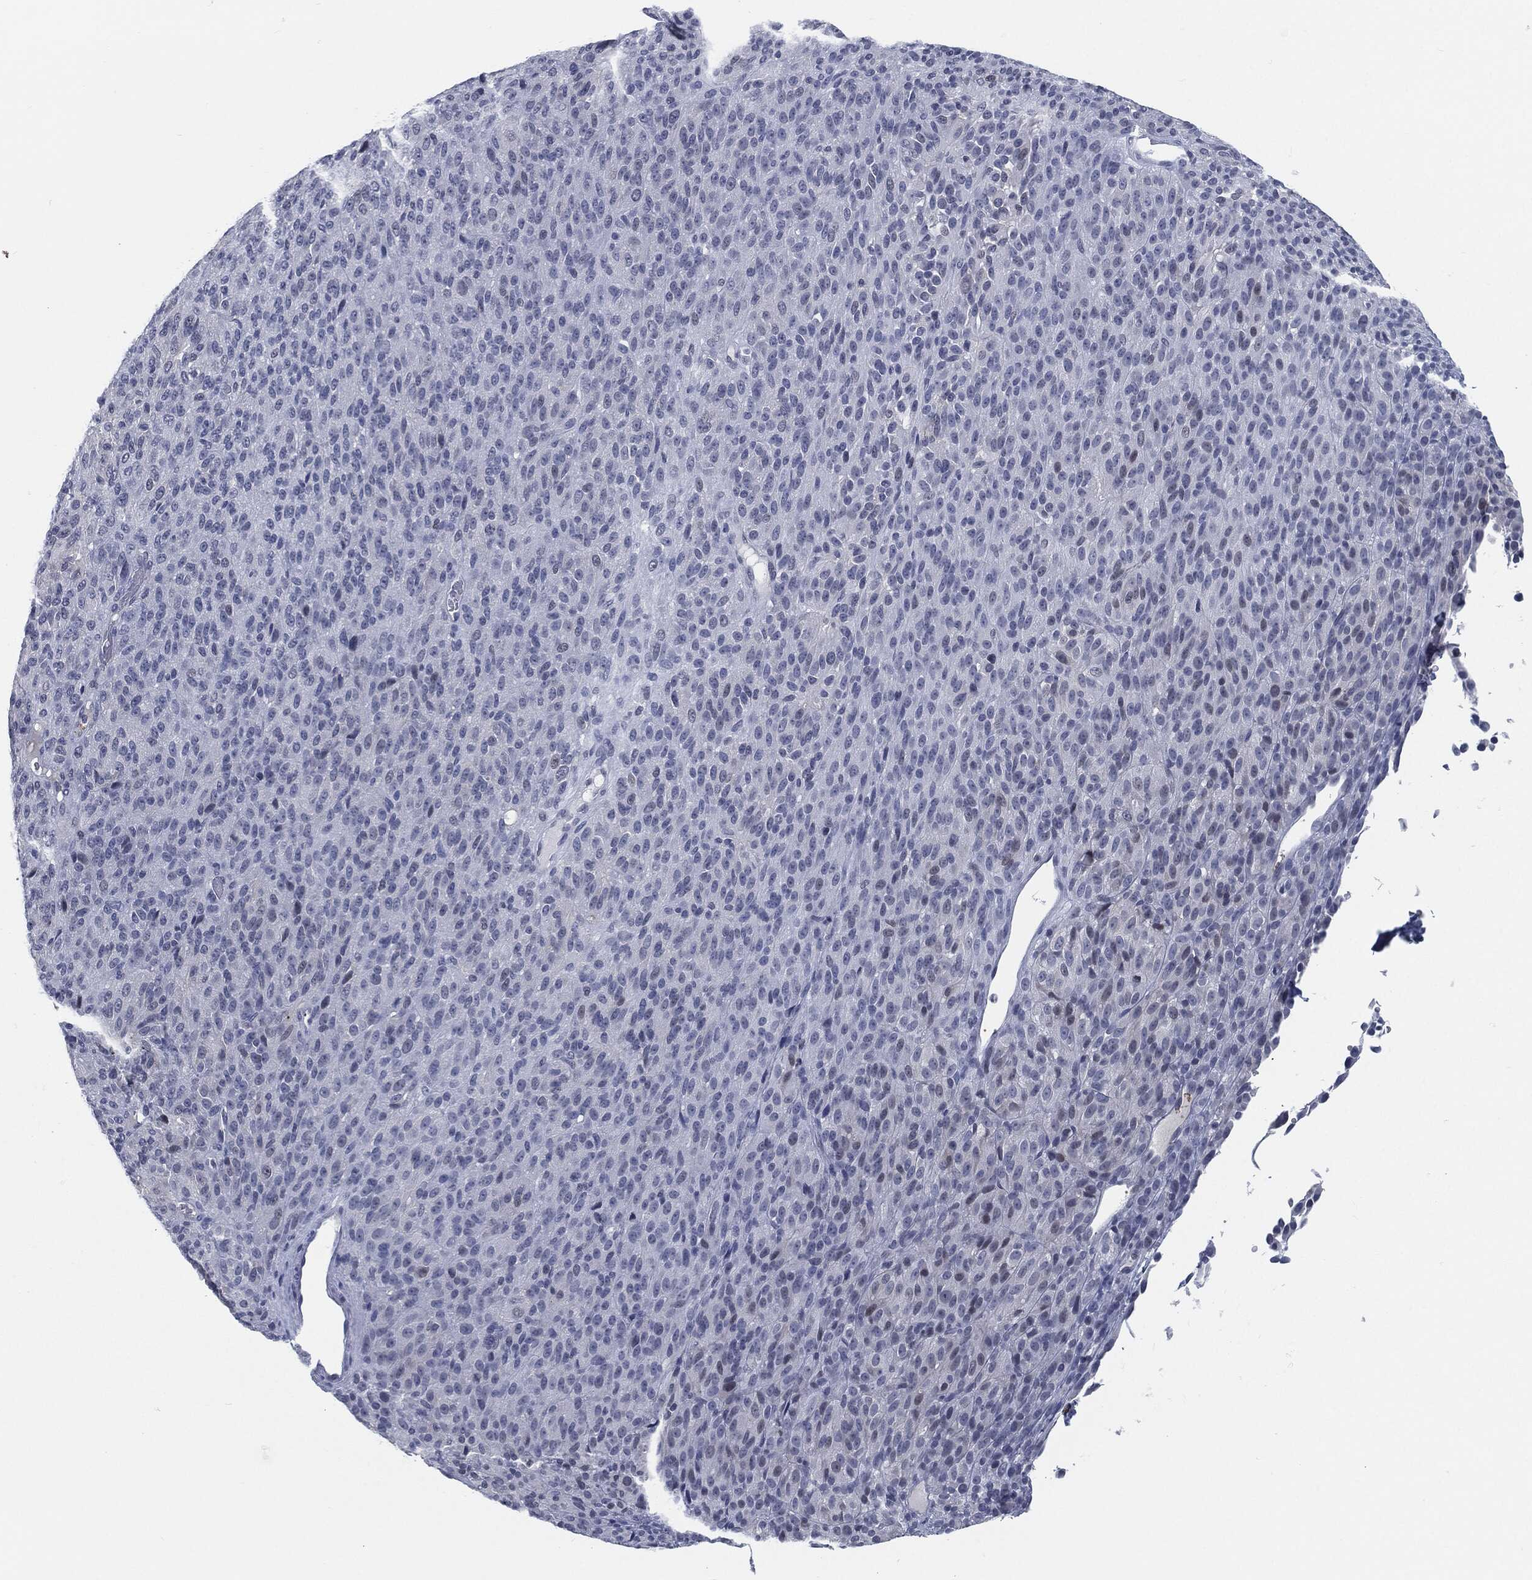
{"staining": {"intensity": "negative", "quantity": "none", "location": "none"}, "tissue": "melanoma", "cell_type": "Tumor cells", "image_type": "cancer", "snomed": [{"axis": "morphology", "description": "Malignant melanoma, Metastatic site"}, {"axis": "topography", "description": "Brain"}], "caption": "This is an IHC micrograph of human melanoma. There is no staining in tumor cells.", "gene": "PROM1", "patient": {"sex": "female", "age": 56}}